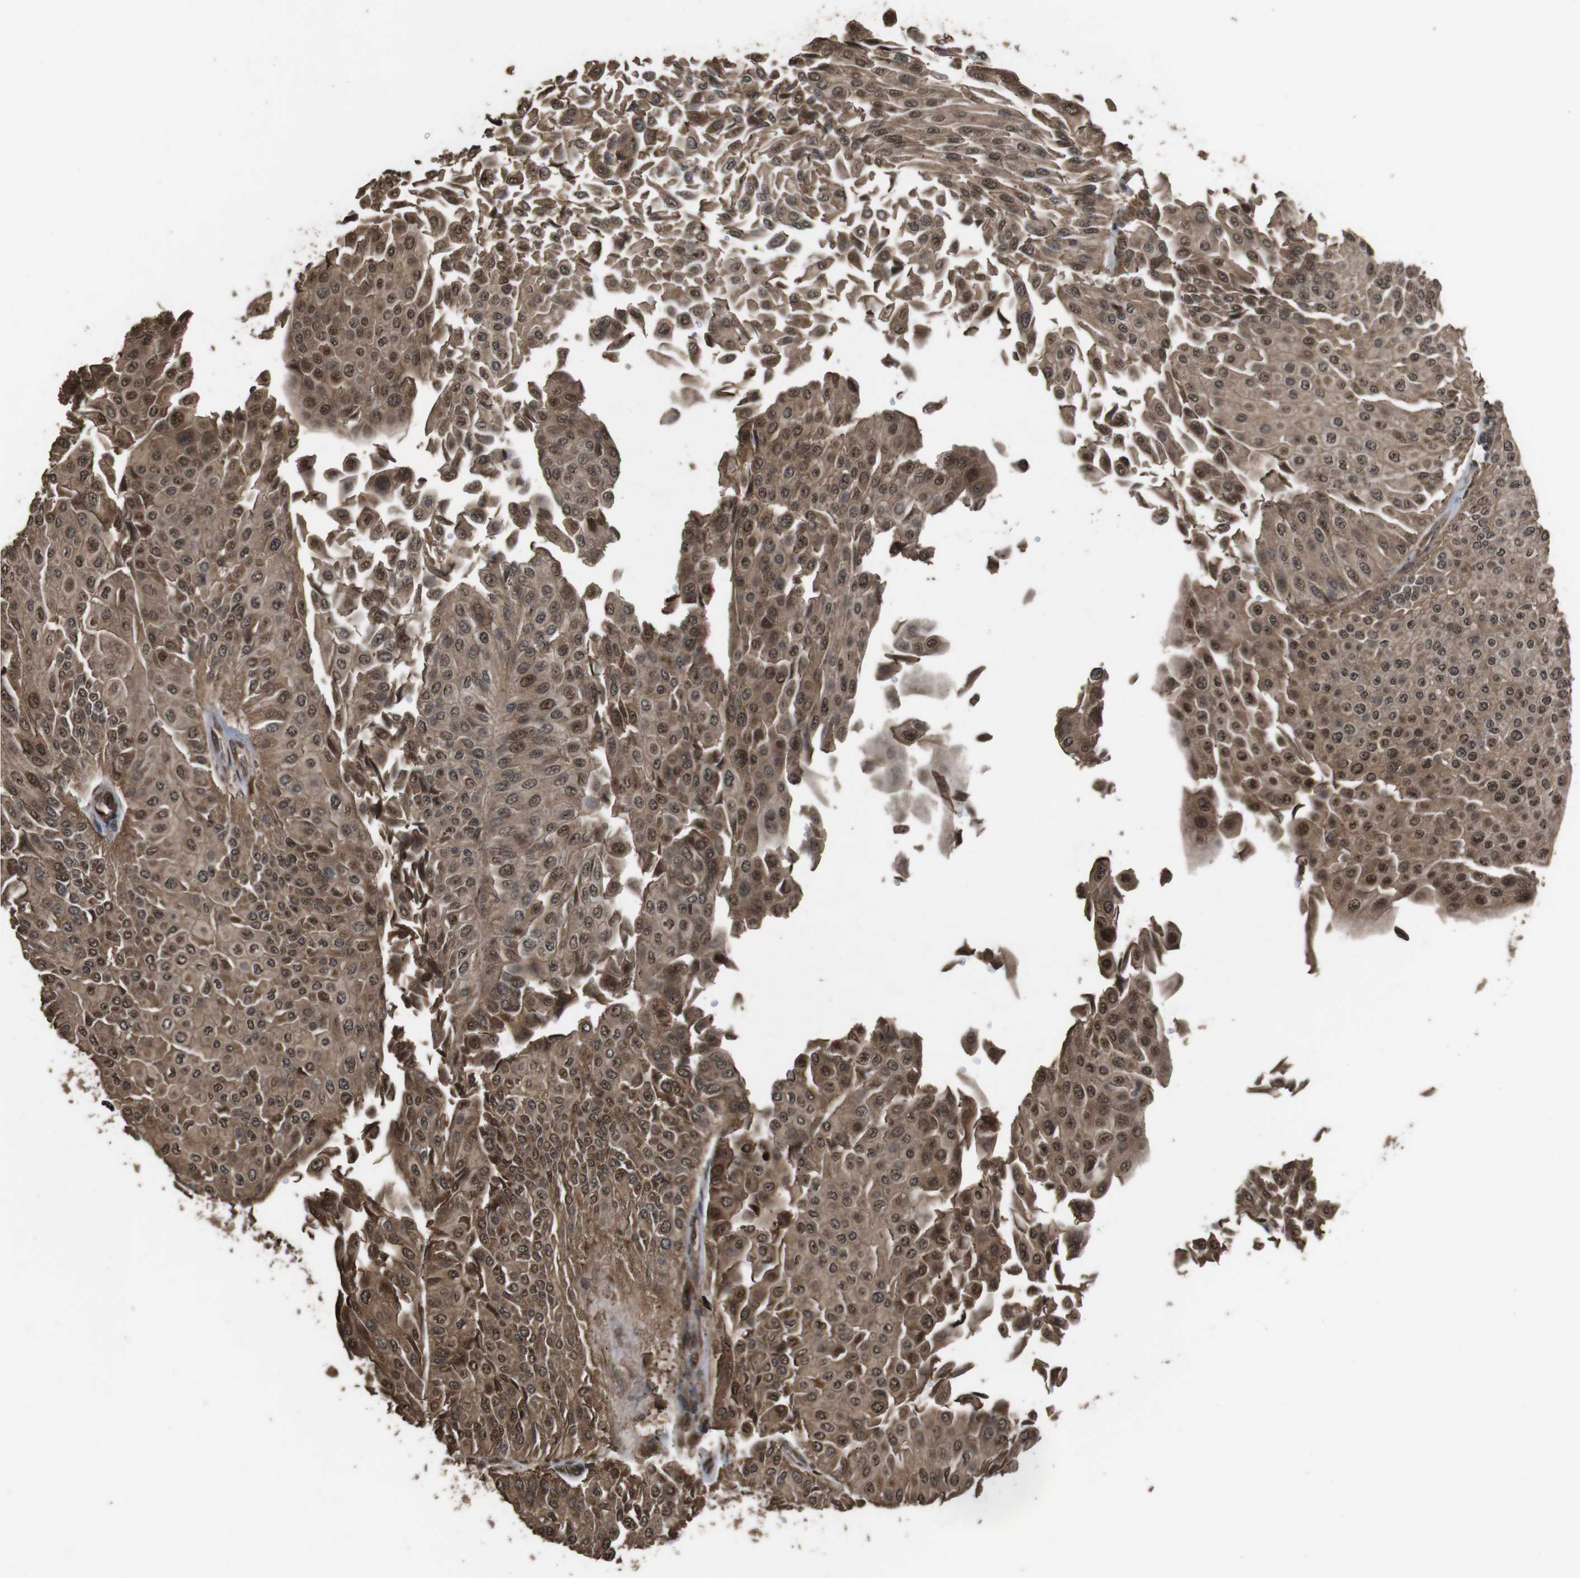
{"staining": {"intensity": "moderate", "quantity": ">75%", "location": "cytoplasmic/membranous,nuclear"}, "tissue": "urothelial cancer", "cell_type": "Tumor cells", "image_type": "cancer", "snomed": [{"axis": "morphology", "description": "Urothelial carcinoma, Low grade"}, {"axis": "topography", "description": "Urinary bladder"}], "caption": "A brown stain highlights moderate cytoplasmic/membranous and nuclear staining of a protein in human low-grade urothelial carcinoma tumor cells. The staining was performed using DAB to visualize the protein expression in brown, while the nuclei were stained in blue with hematoxylin (Magnification: 20x).", "gene": "RRAS2", "patient": {"sex": "male", "age": 67}}